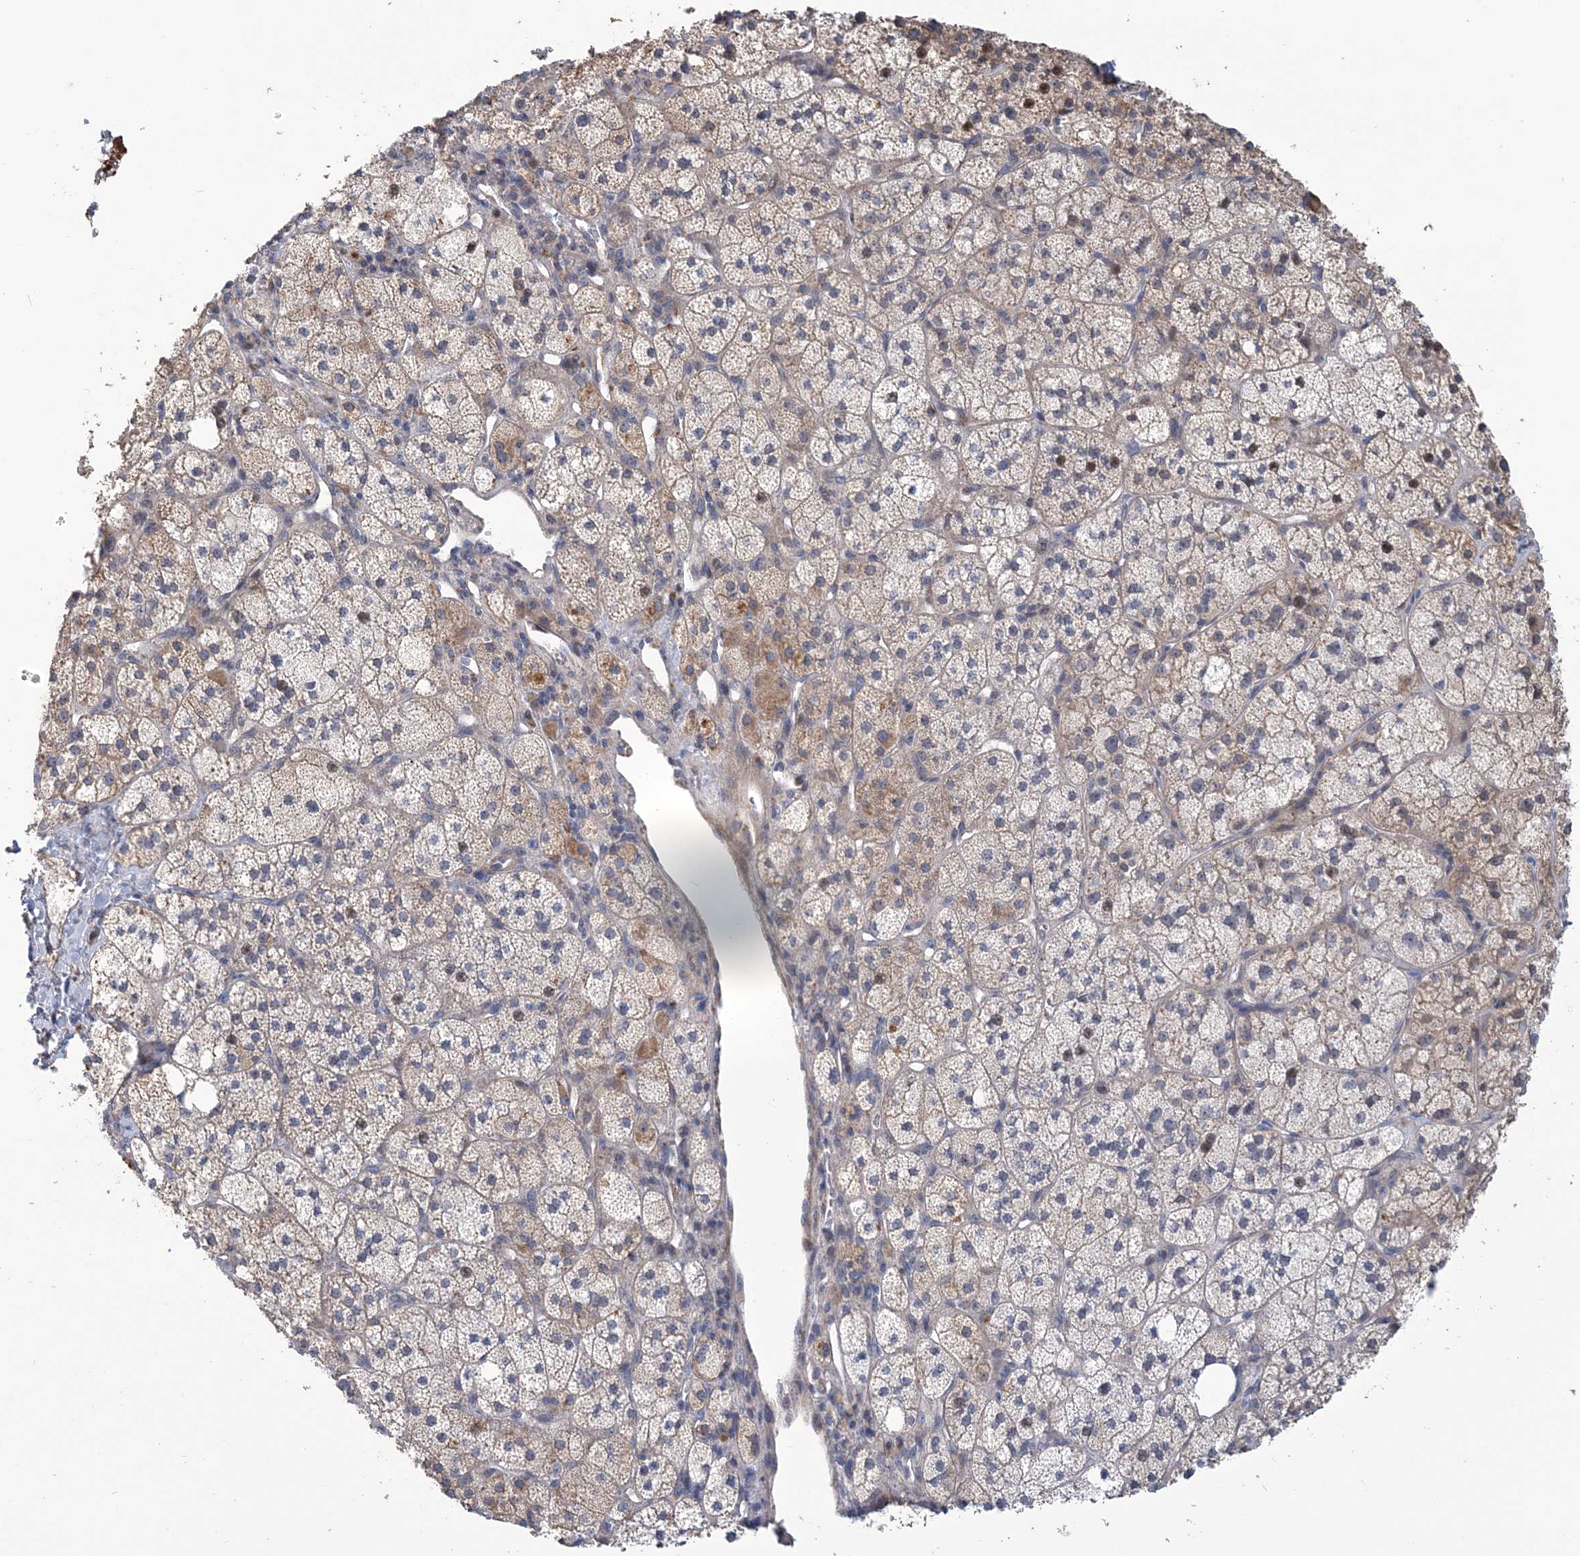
{"staining": {"intensity": "moderate", "quantity": "<25%", "location": "cytoplasmic/membranous,nuclear"}, "tissue": "adrenal gland", "cell_type": "Glandular cells", "image_type": "normal", "snomed": [{"axis": "morphology", "description": "Normal tissue, NOS"}, {"axis": "topography", "description": "Adrenal gland"}], "caption": "Adrenal gland stained with immunohistochemistry shows moderate cytoplasmic/membranous,nuclear expression in approximately <25% of glandular cells.", "gene": "PPP2R2B", "patient": {"sex": "male", "age": 61}}